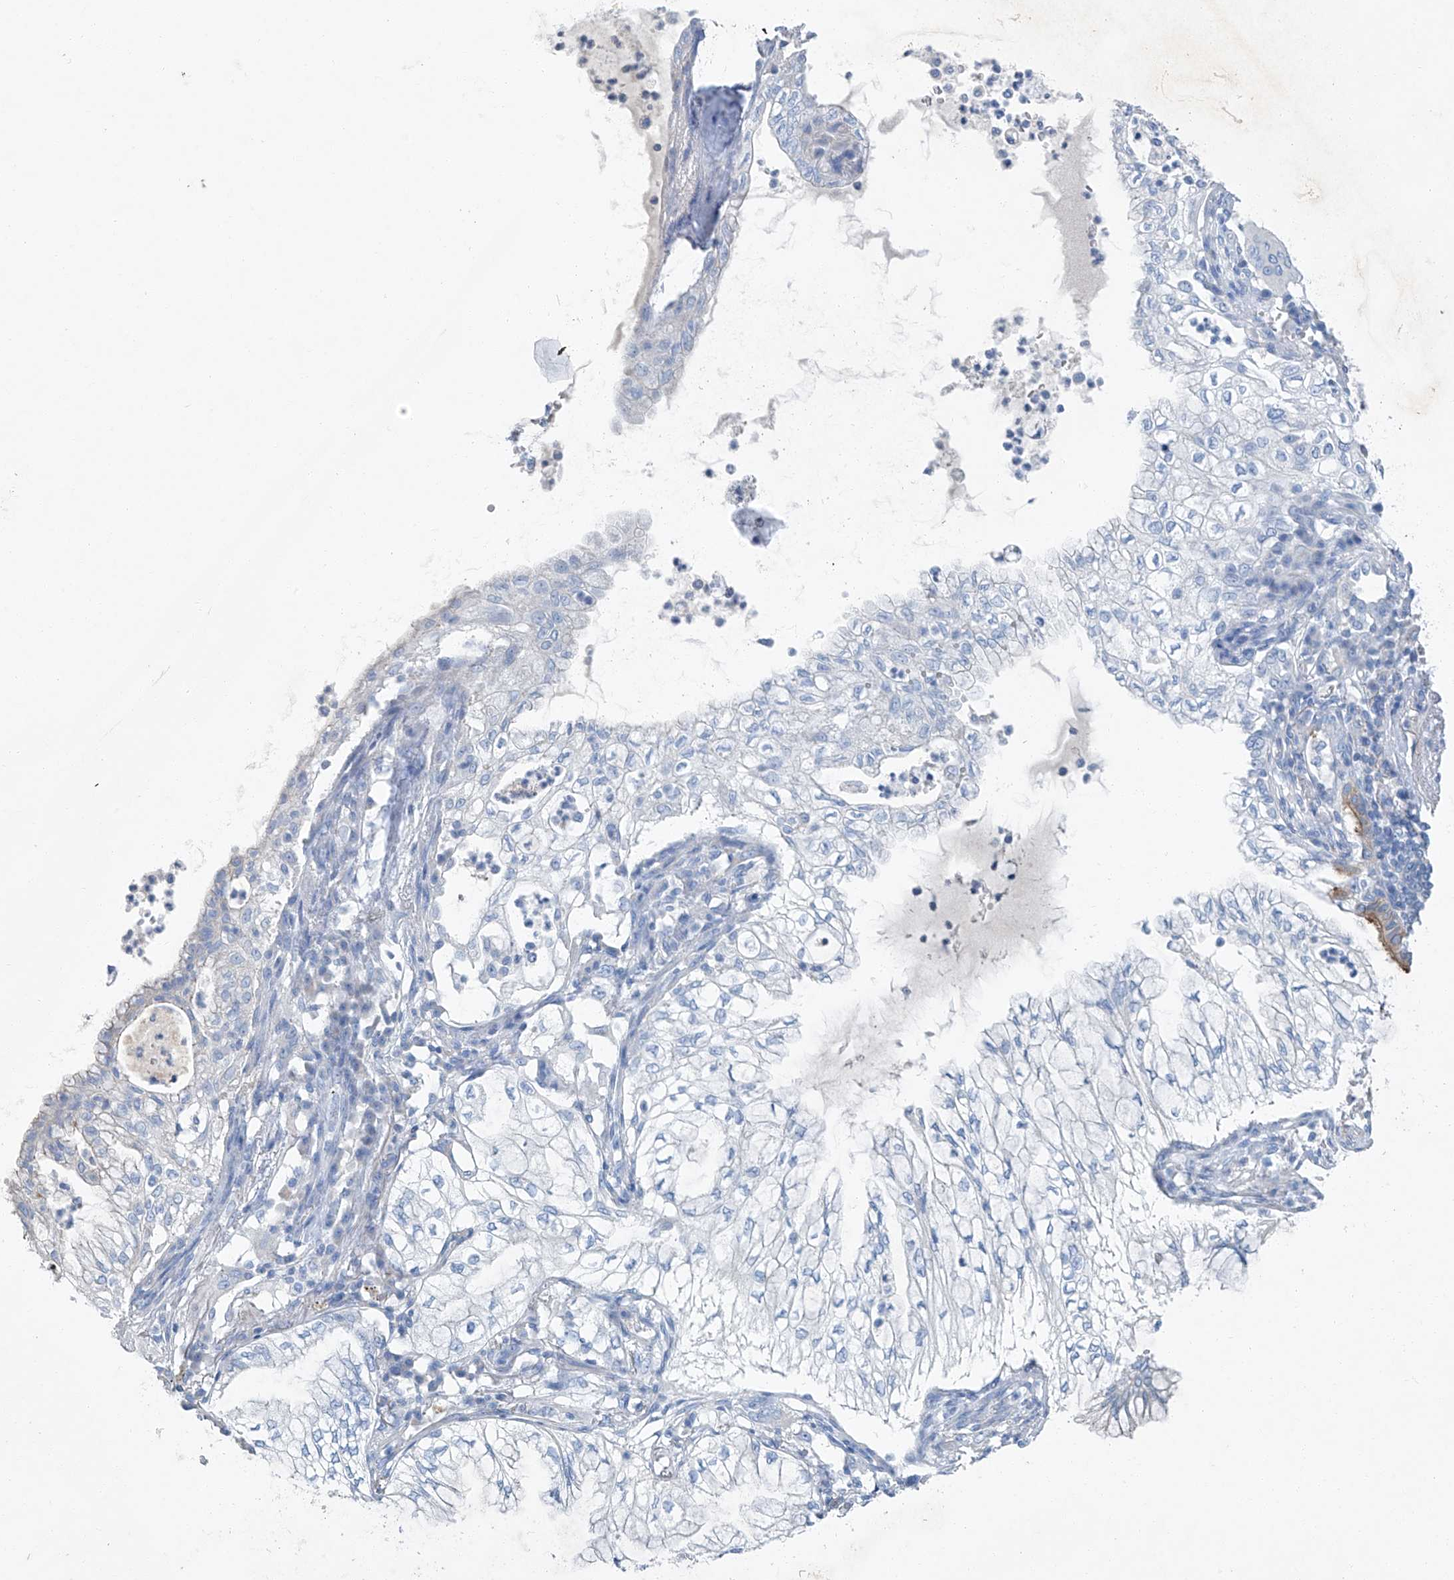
{"staining": {"intensity": "negative", "quantity": "none", "location": "none"}, "tissue": "lung cancer", "cell_type": "Tumor cells", "image_type": "cancer", "snomed": [{"axis": "morphology", "description": "Adenocarcinoma, NOS"}, {"axis": "topography", "description": "Lung"}], "caption": "The photomicrograph demonstrates no significant positivity in tumor cells of adenocarcinoma (lung).", "gene": "C1orf87", "patient": {"sex": "female", "age": 70}}